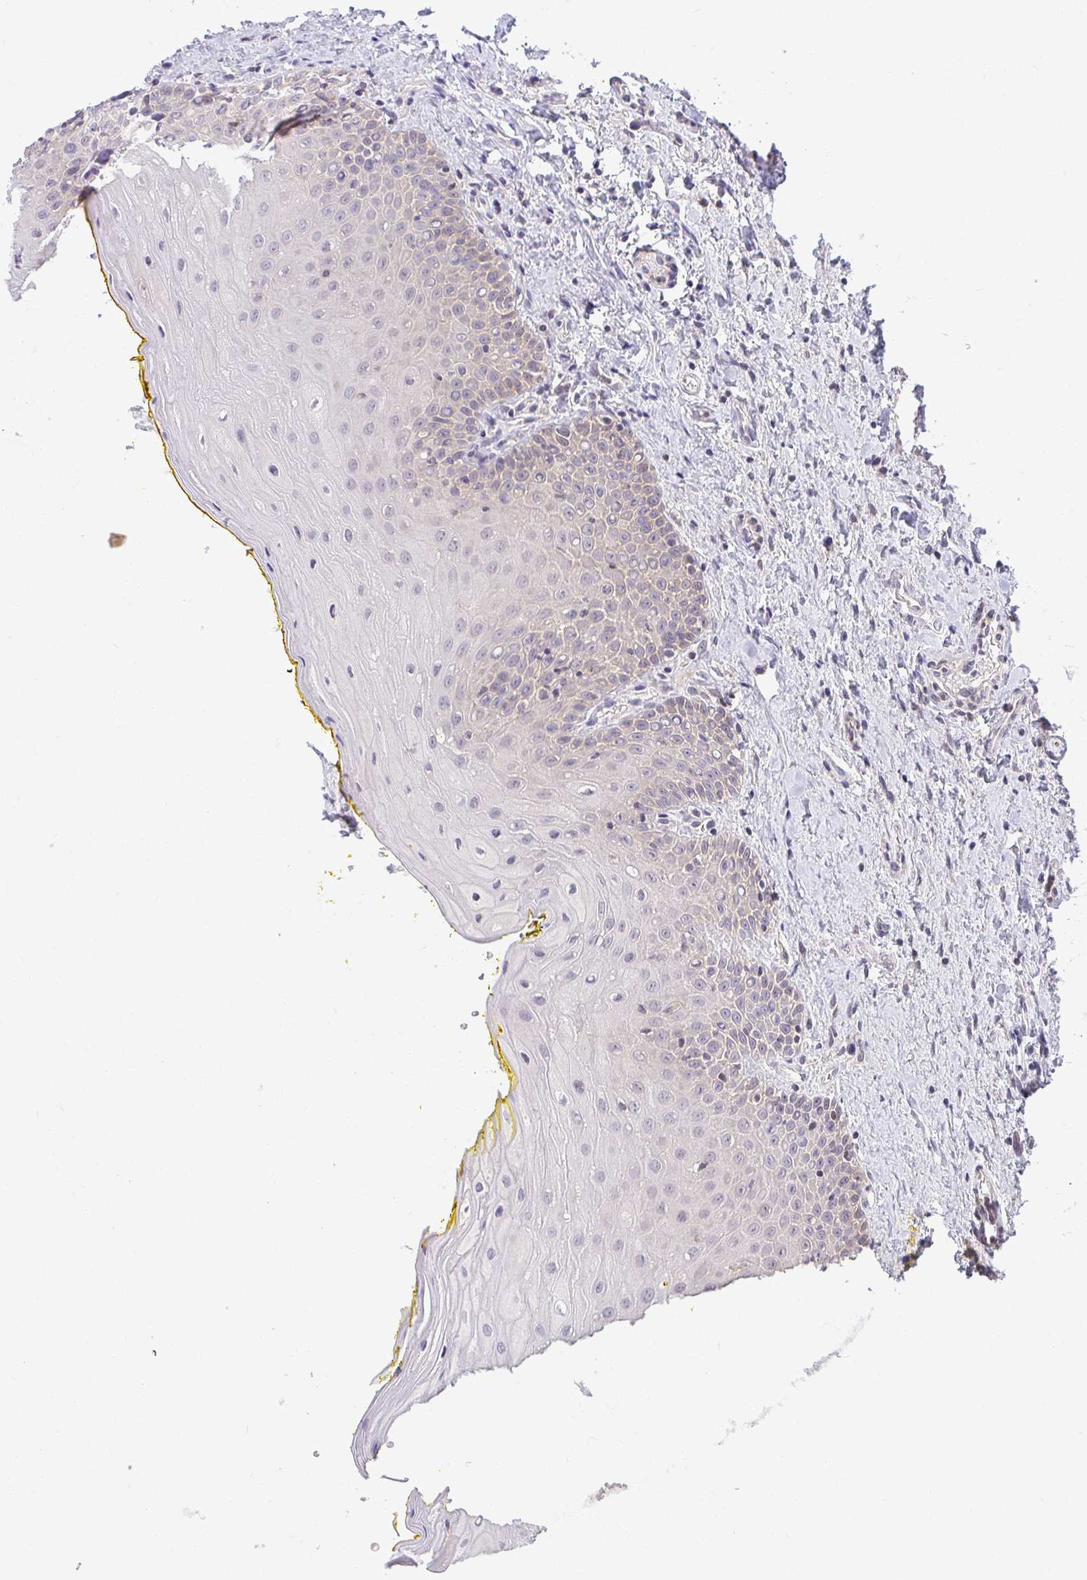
{"staining": {"intensity": "weak", "quantity": "25%-75%", "location": "cytoplasmic/membranous"}, "tissue": "oral mucosa", "cell_type": "Squamous epithelial cells", "image_type": "normal", "snomed": [{"axis": "morphology", "description": "Normal tissue, NOS"}, {"axis": "morphology", "description": "Squamous cell carcinoma, NOS"}, {"axis": "topography", "description": "Oral tissue"}, {"axis": "topography", "description": "Head-Neck"}], "caption": "Oral mucosa stained with immunohistochemistry (IHC) exhibits weak cytoplasmic/membranous positivity in about 25%-75% of squamous epithelial cells.", "gene": "HDHD2", "patient": {"sex": "female", "age": 70}}